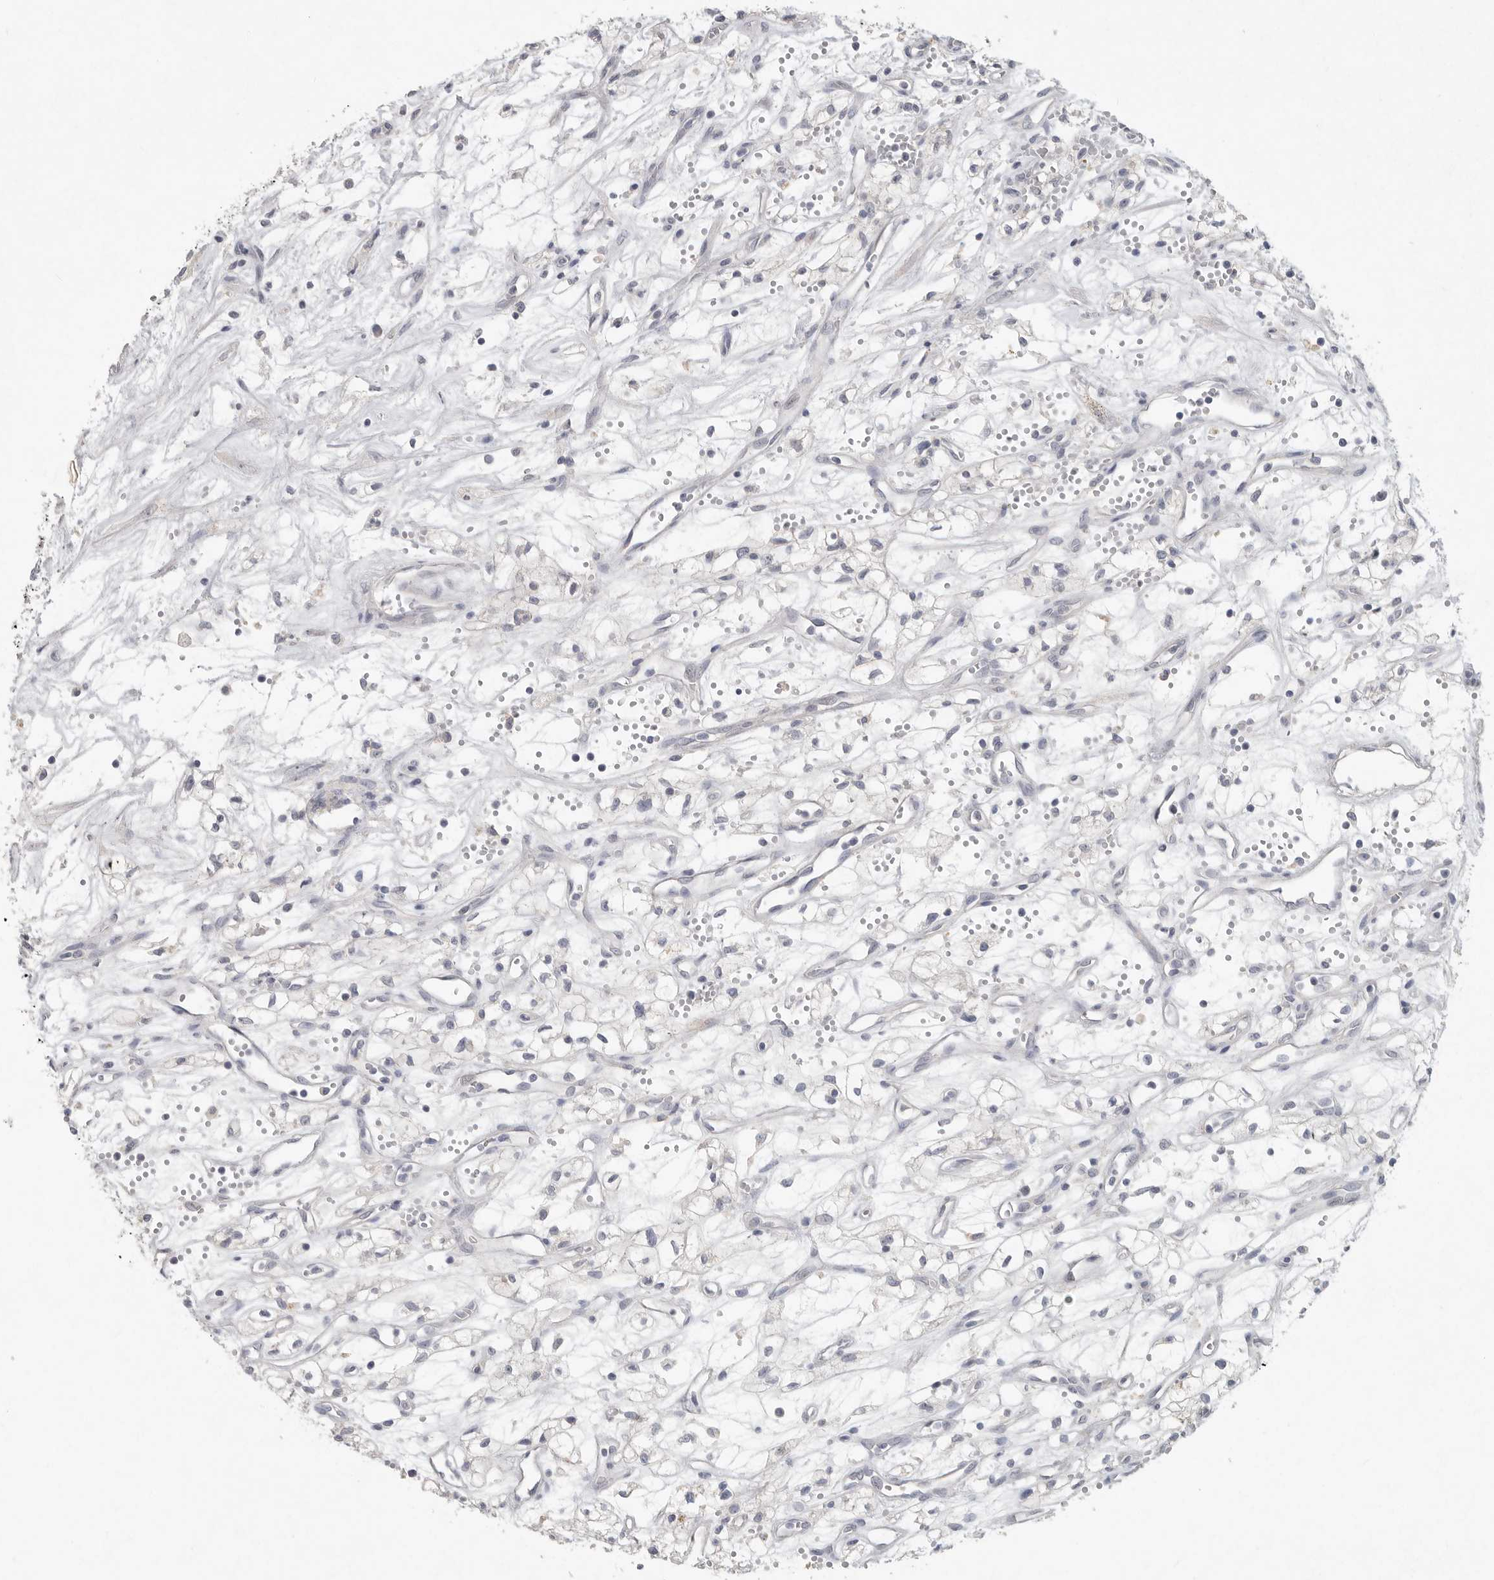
{"staining": {"intensity": "negative", "quantity": "none", "location": "none"}, "tissue": "renal cancer", "cell_type": "Tumor cells", "image_type": "cancer", "snomed": [{"axis": "morphology", "description": "Adenocarcinoma, NOS"}, {"axis": "topography", "description": "Kidney"}], "caption": "A micrograph of human renal cancer (adenocarcinoma) is negative for staining in tumor cells.", "gene": "REG4", "patient": {"sex": "male", "age": 59}}